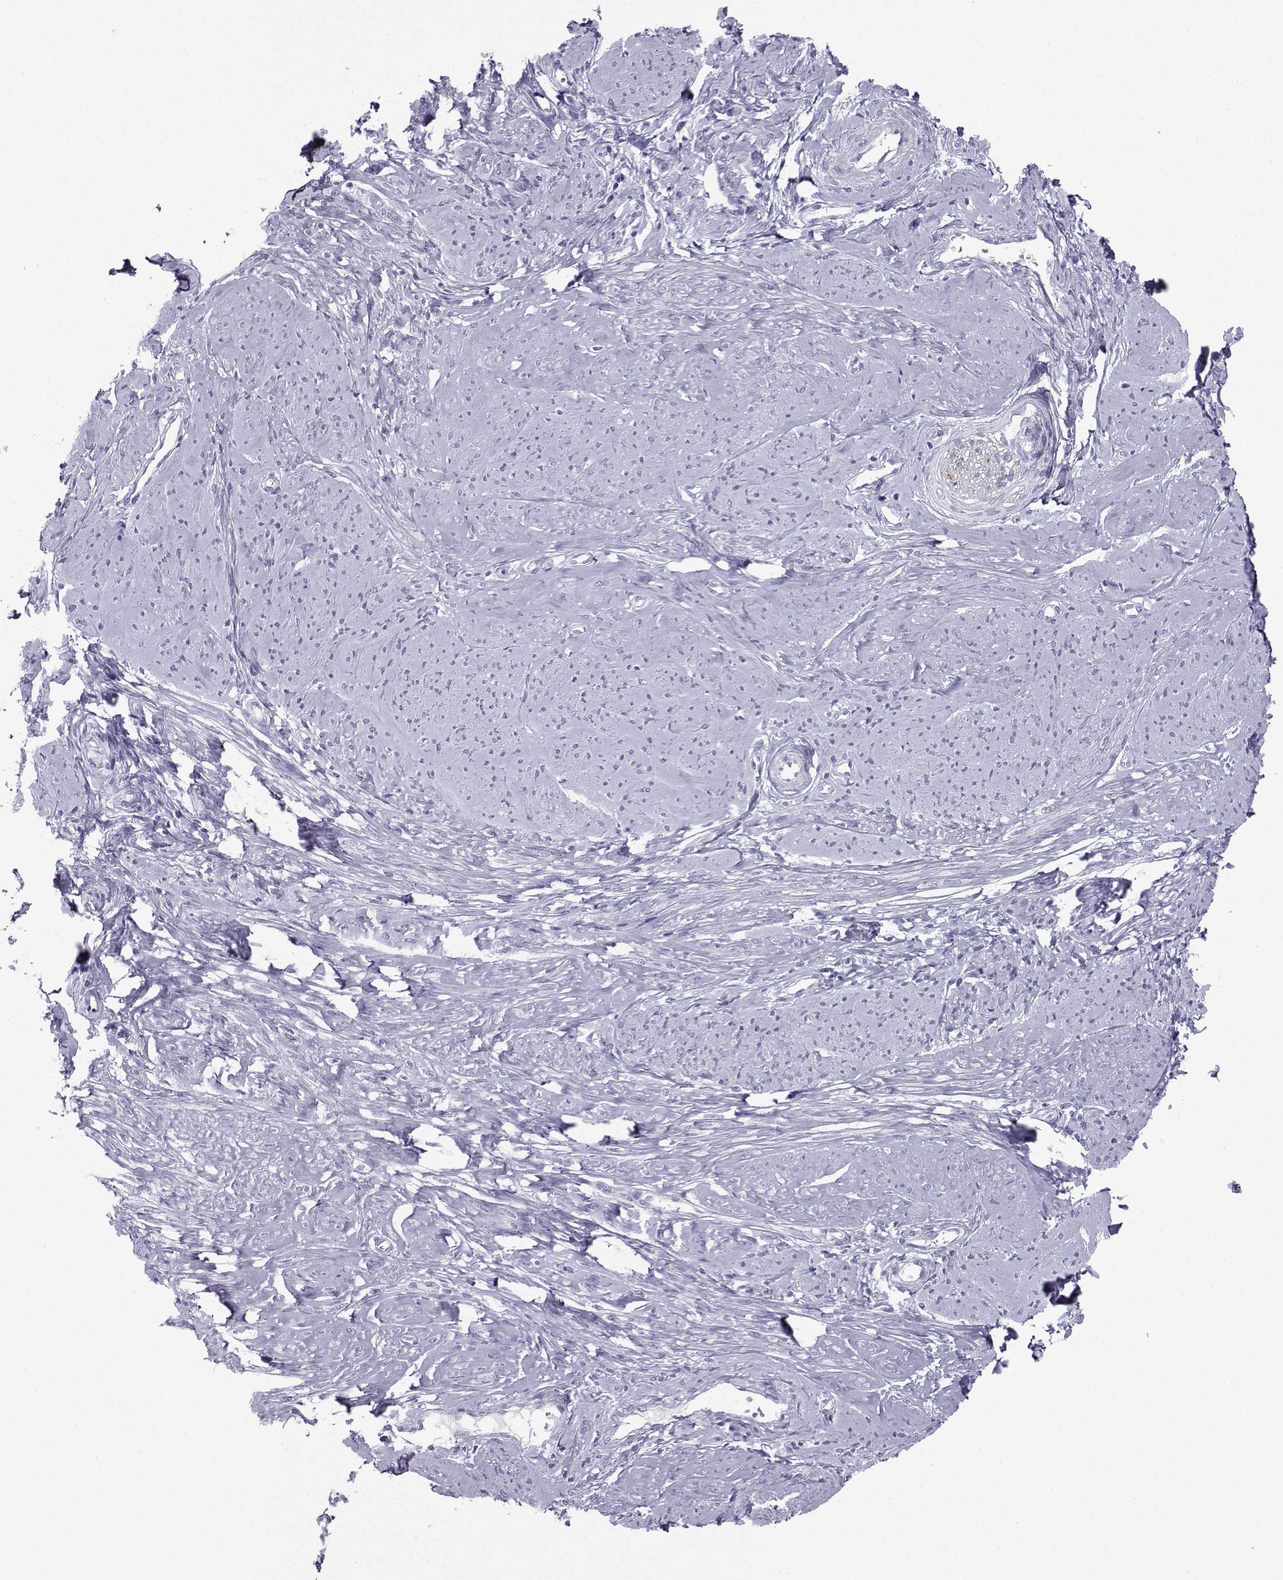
{"staining": {"intensity": "negative", "quantity": "none", "location": "none"}, "tissue": "smooth muscle", "cell_type": "Smooth muscle cells", "image_type": "normal", "snomed": [{"axis": "morphology", "description": "Normal tissue, NOS"}, {"axis": "topography", "description": "Smooth muscle"}], "caption": "IHC histopathology image of unremarkable smooth muscle: smooth muscle stained with DAB exhibits no significant protein expression in smooth muscle cells.", "gene": "NEFL", "patient": {"sex": "female", "age": 48}}